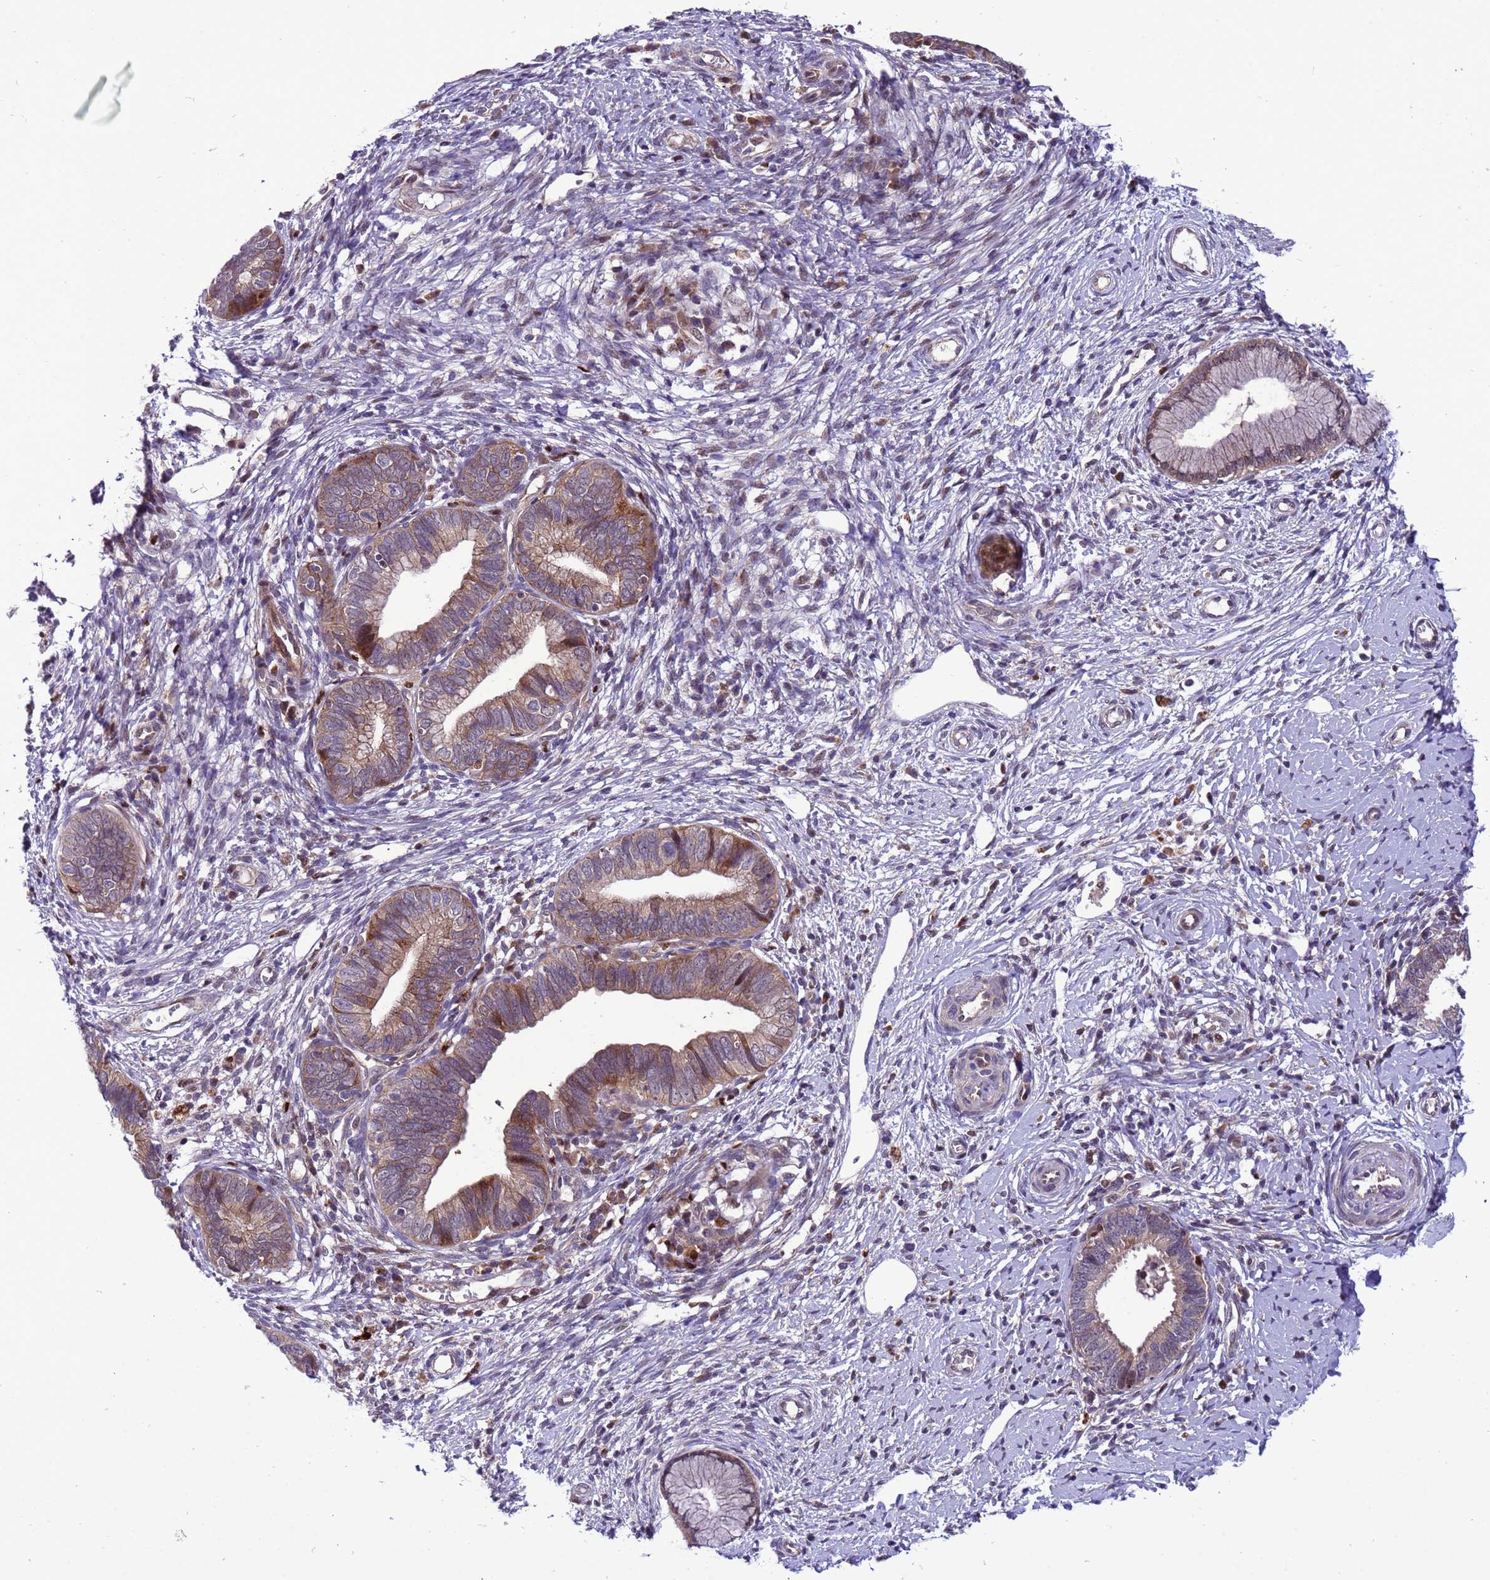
{"staining": {"intensity": "moderate", "quantity": "25%-75%", "location": "cytoplasmic/membranous,nuclear"}, "tissue": "cervical cancer", "cell_type": "Tumor cells", "image_type": "cancer", "snomed": [{"axis": "morphology", "description": "Adenocarcinoma, NOS"}, {"axis": "topography", "description": "Cervix"}], "caption": "A photomicrograph of human cervical adenocarcinoma stained for a protein displays moderate cytoplasmic/membranous and nuclear brown staining in tumor cells.", "gene": "RASD1", "patient": {"sex": "female", "age": 36}}